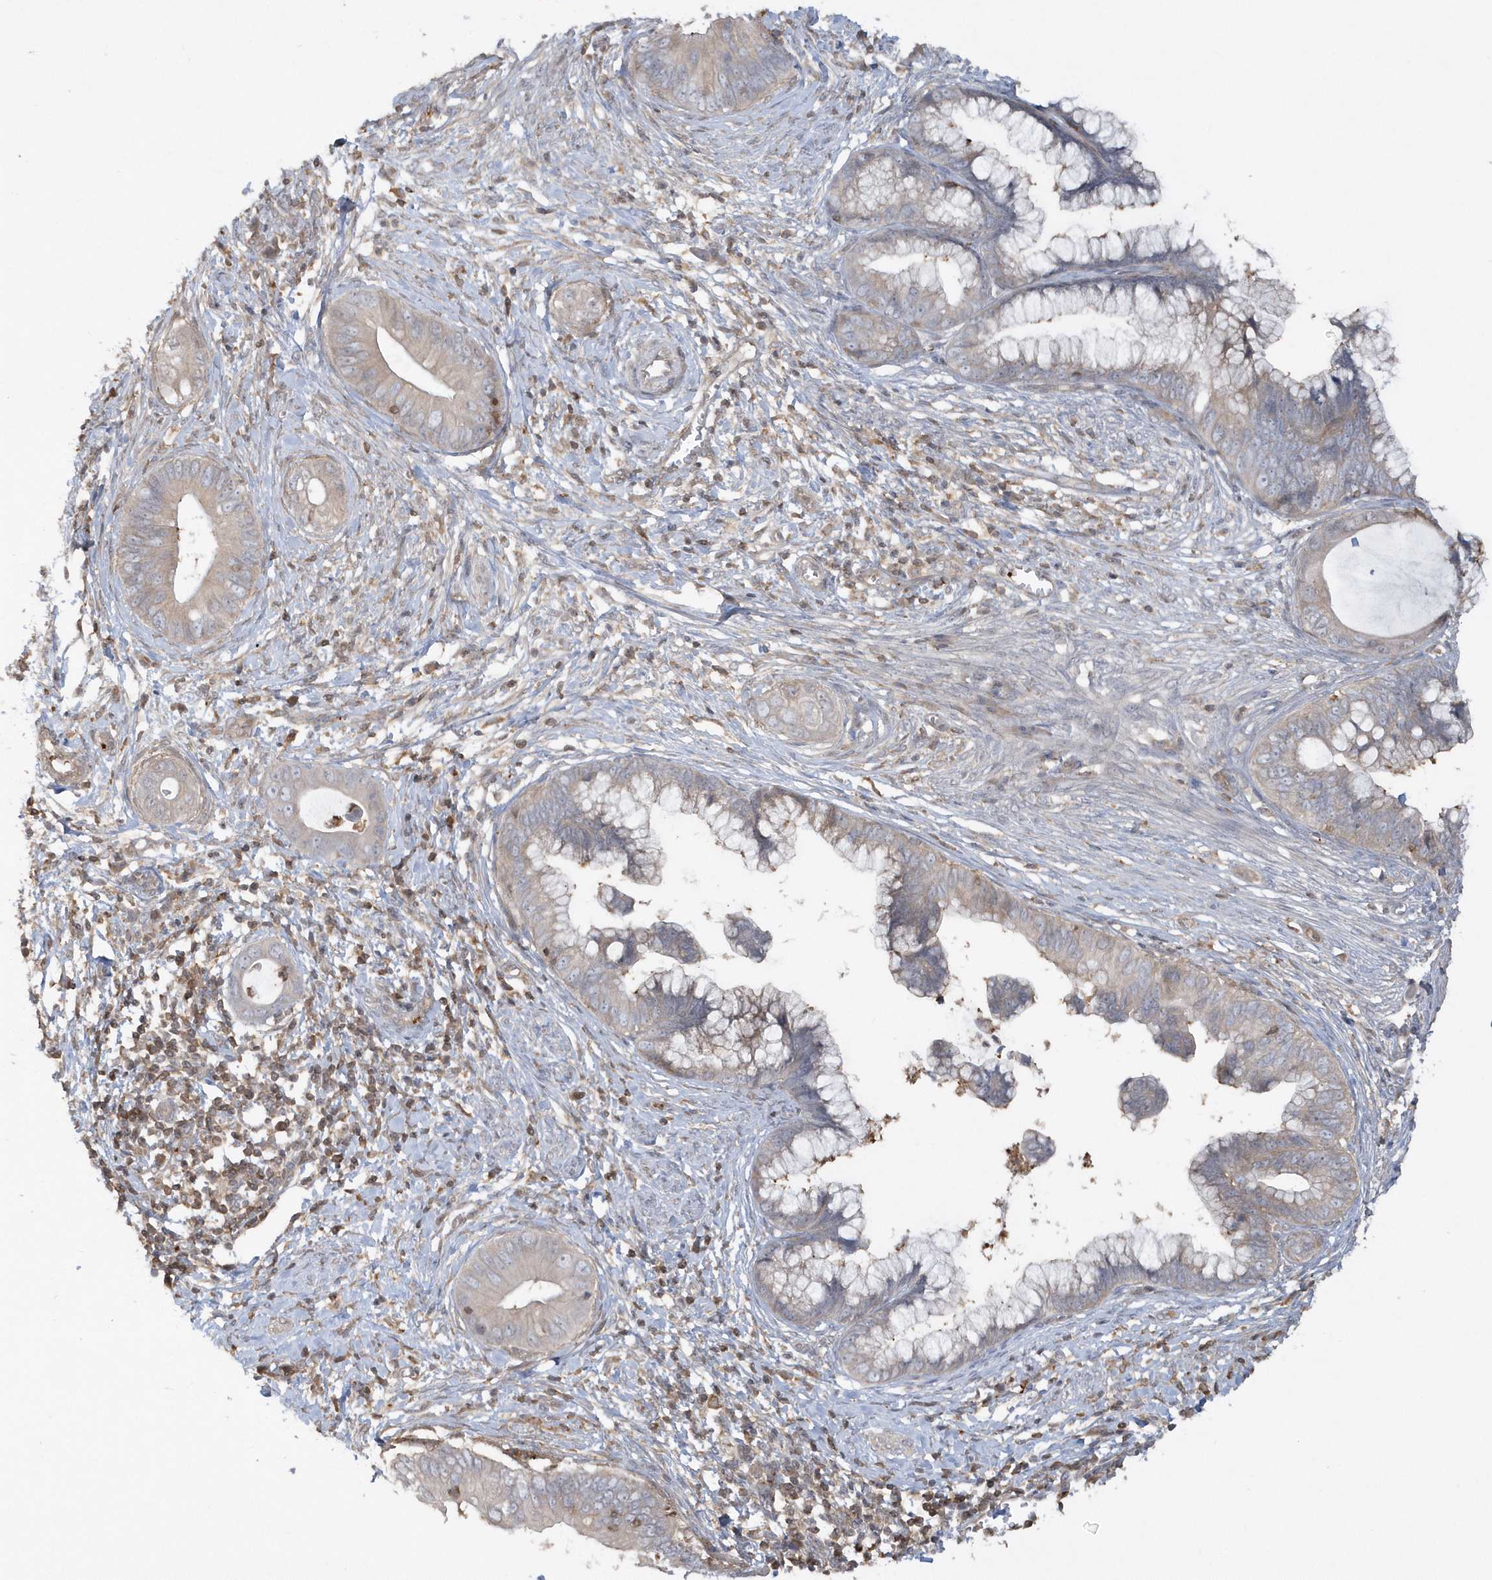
{"staining": {"intensity": "negative", "quantity": "none", "location": "none"}, "tissue": "cervical cancer", "cell_type": "Tumor cells", "image_type": "cancer", "snomed": [{"axis": "morphology", "description": "Adenocarcinoma, NOS"}, {"axis": "topography", "description": "Cervix"}], "caption": "Micrograph shows no protein staining in tumor cells of cervical cancer (adenocarcinoma) tissue.", "gene": "BSN", "patient": {"sex": "female", "age": 44}}